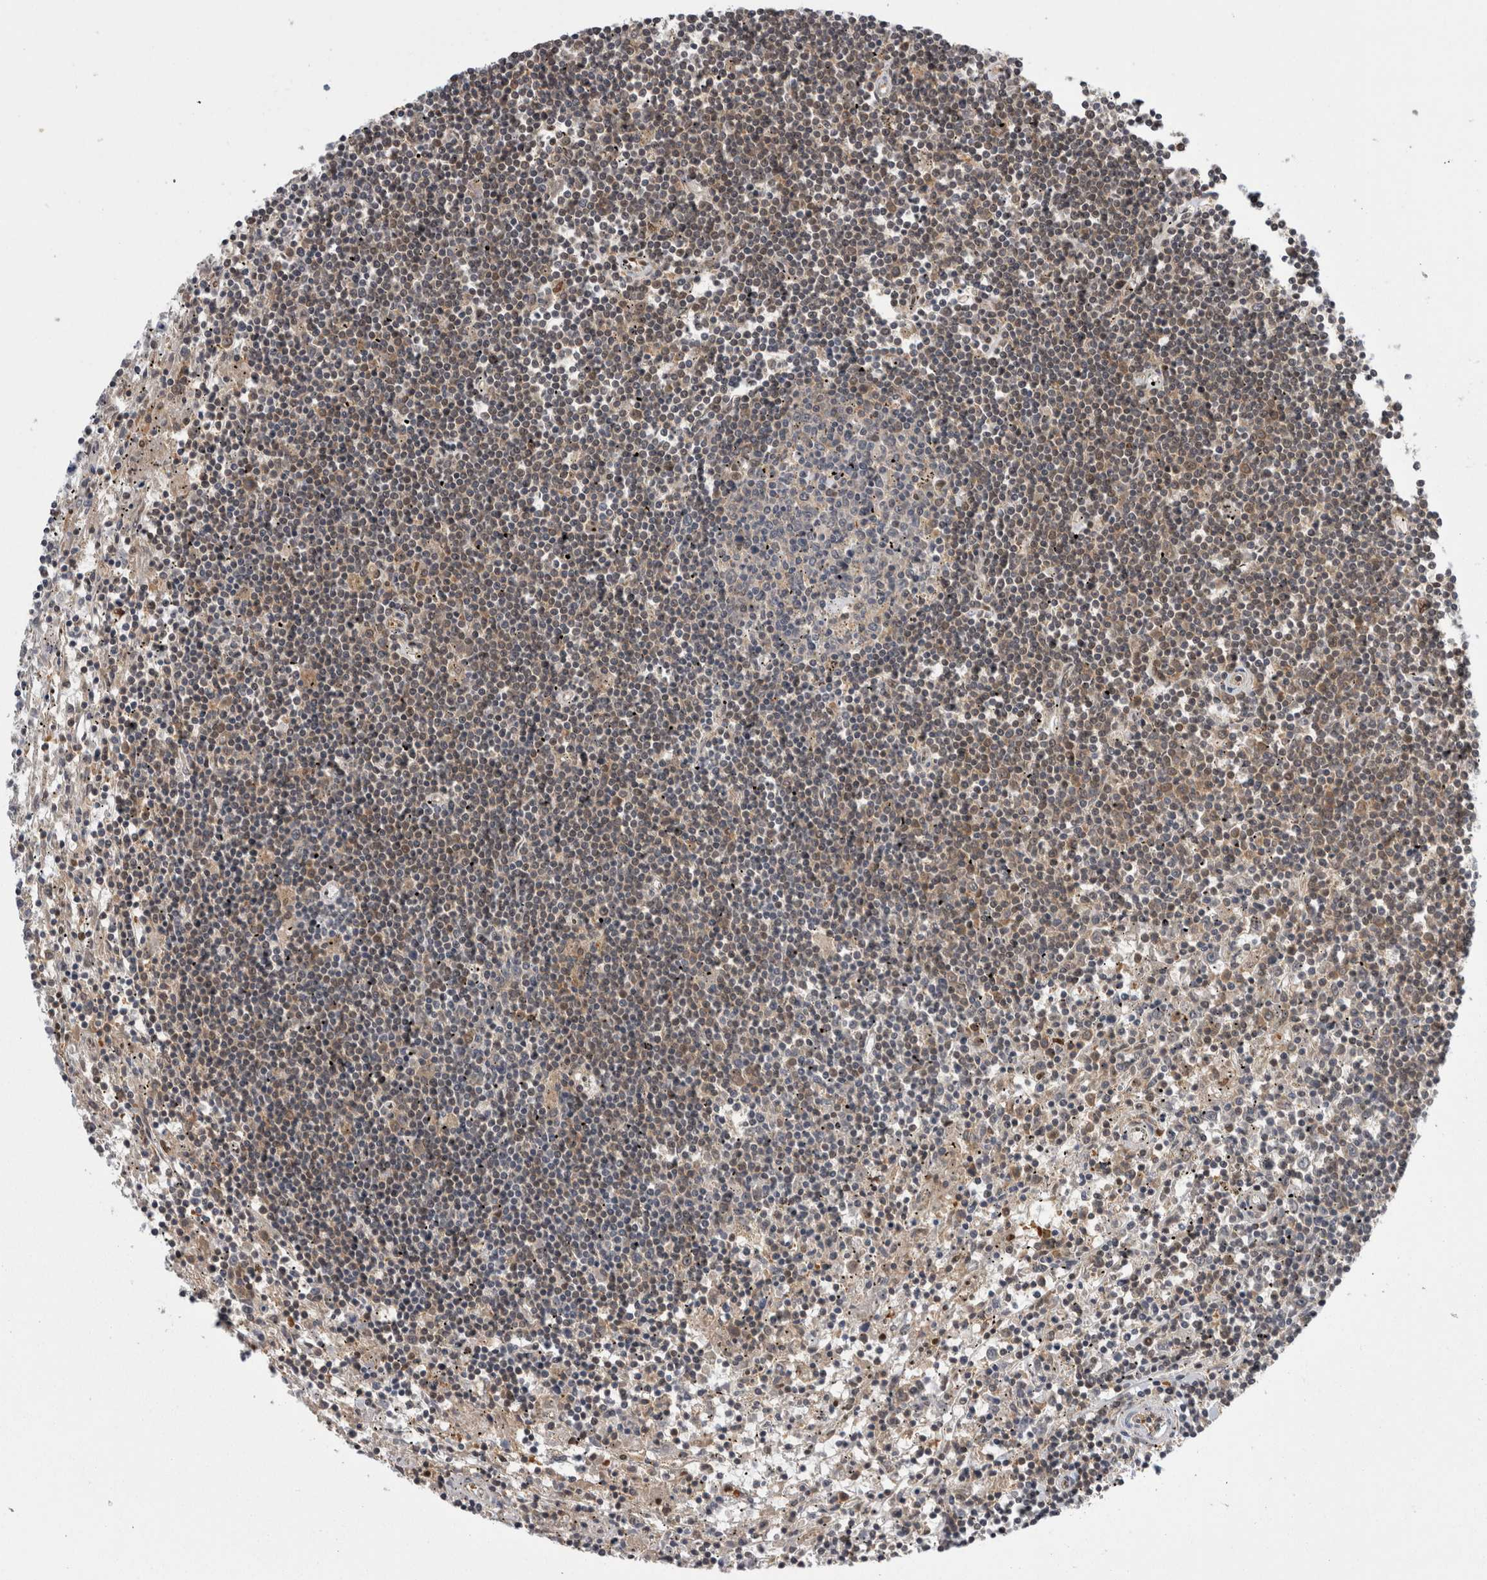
{"staining": {"intensity": "weak", "quantity": "25%-75%", "location": "cytoplasmic/membranous"}, "tissue": "lymphoma", "cell_type": "Tumor cells", "image_type": "cancer", "snomed": [{"axis": "morphology", "description": "Malignant lymphoma, non-Hodgkin's type, Low grade"}, {"axis": "topography", "description": "Spleen"}], "caption": "Weak cytoplasmic/membranous expression for a protein is present in about 25%-75% of tumor cells of lymphoma using IHC.", "gene": "PSMB2", "patient": {"sex": "male", "age": 76}}